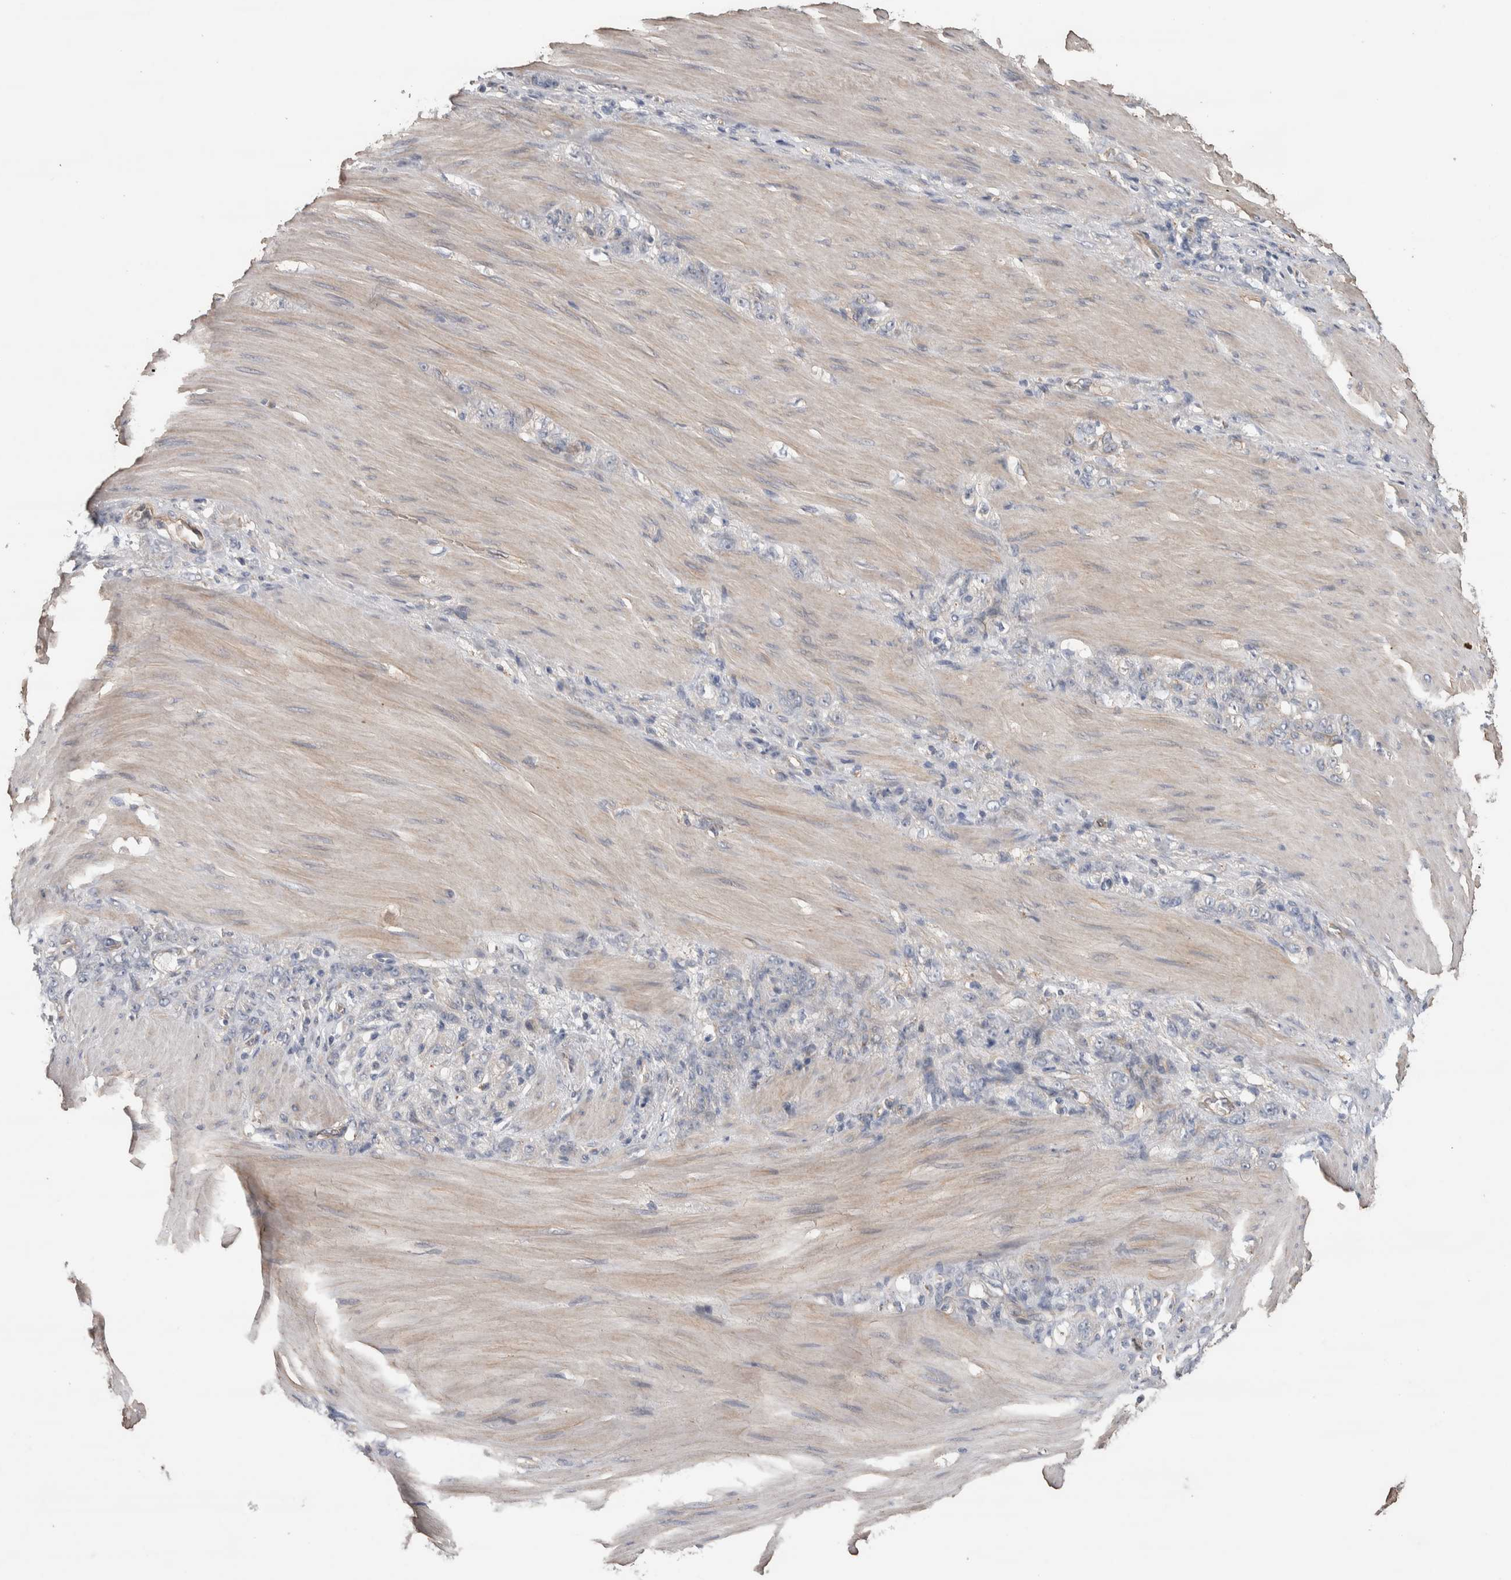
{"staining": {"intensity": "negative", "quantity": "none", "location": "none"}, "tissue": "stomach cancer", "cell_type": "Tumor cells", "image_type": "cancer", "snomed": [{"axis": "morphology", "description": "Normal tissue, NOS"}, {"axis": "morphology", "description": "Adenocarcinoma, NOS"}, {"axis": "topography", "description": "Stomach"}], "caption": "Immunohistochemical staining of adenocarcinoma (stomach) reveals no significant staining in tumor cells.", "gene": "GCNA", "patient": {"sex": "male", "age": 82}}